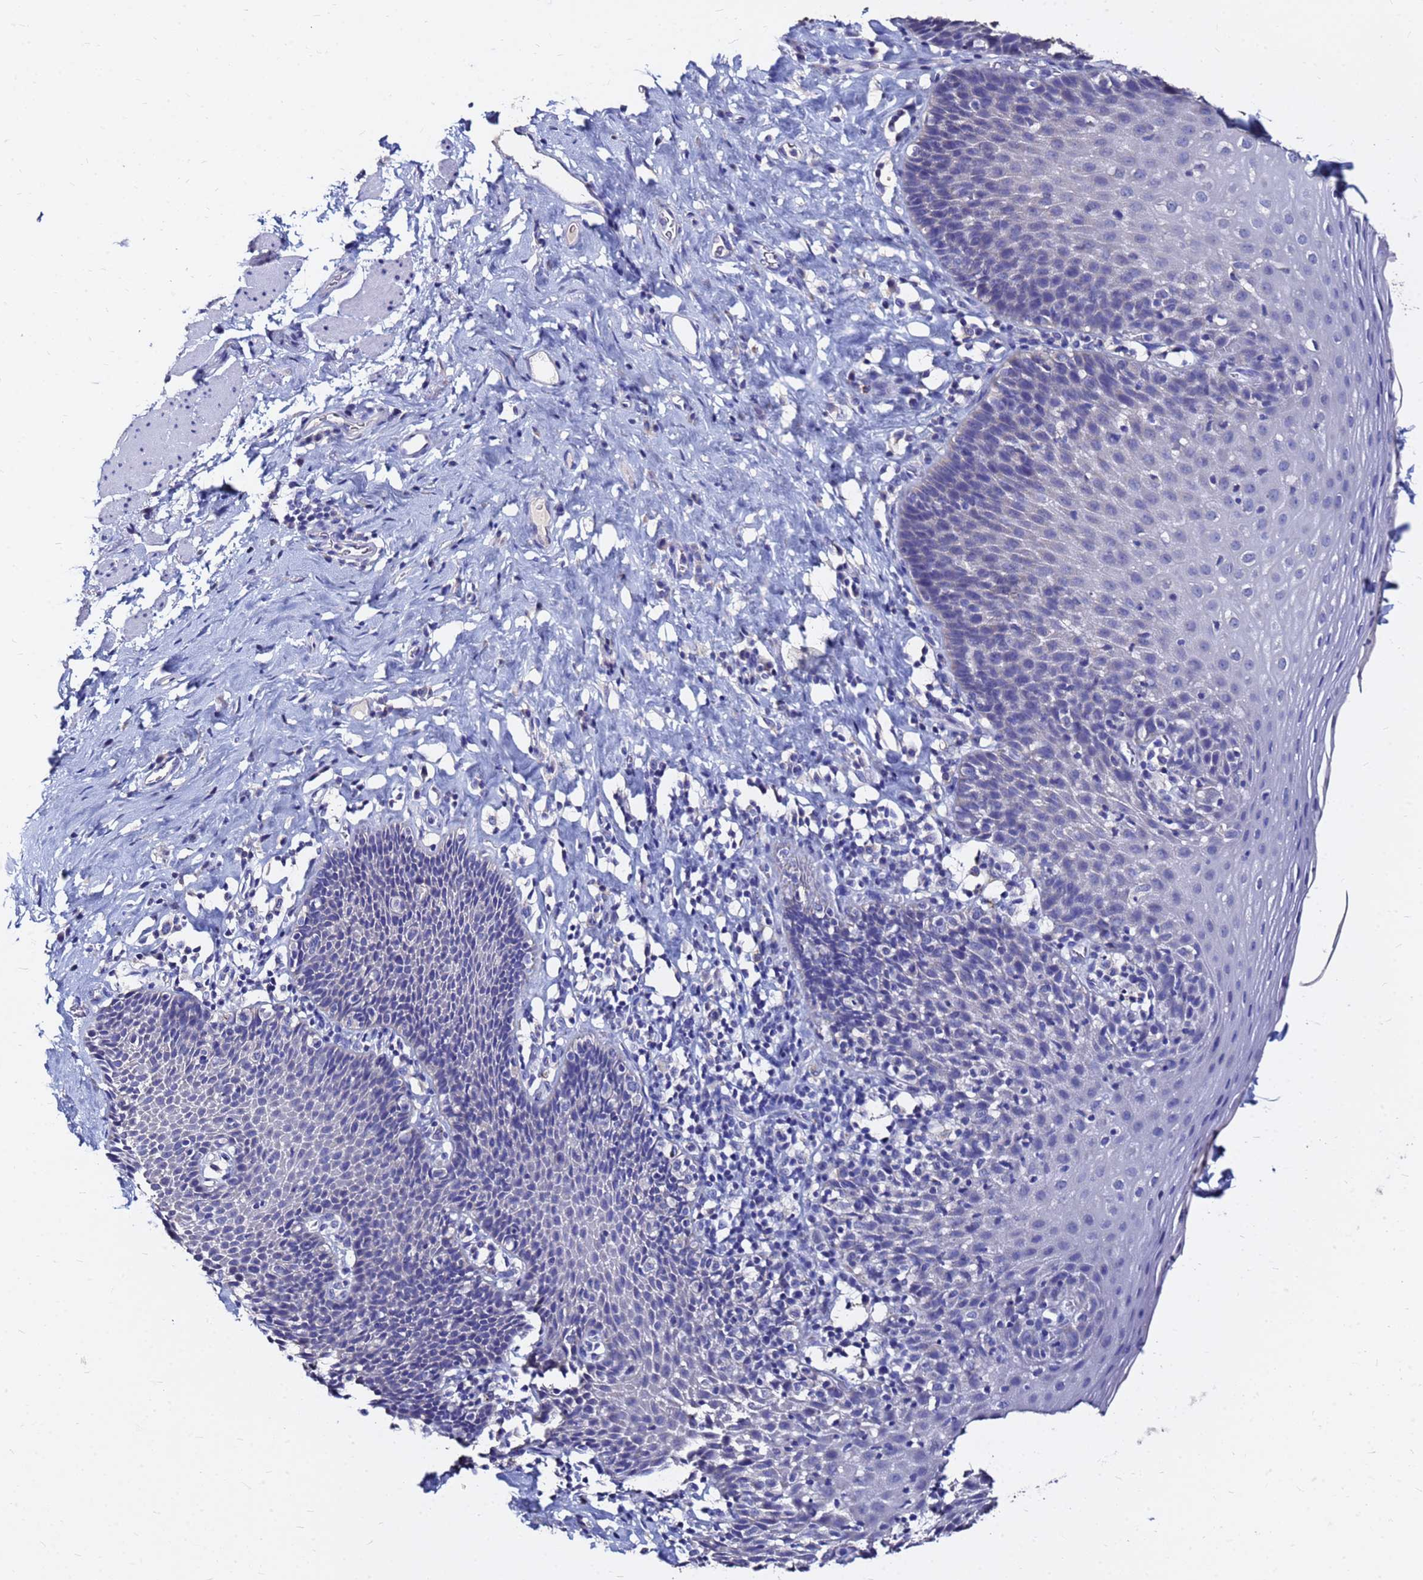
{"staining": {"intensity": "negative", "quantity": "none", "location": "none"}, "tissue": "esophagus", "cell_type": "Squamous epithelial cells", "image_type": "normal", "snomed": [{"axis": "morphology", "description": "Normal tissue, NOS"}, {"axis": "topography", "description": "Esophagus"}], "caption": "This is a histopathology image of immunohistochemistry (IHC) staining of benign esophagus, which shows no staining in squamous epithelial cells. Brightfield microscopy of IHC stained with DAB (3,3'-diaminobenzidine) (brown) and hematoxylin (blue), captured at high magnification.", "gene": "FAM183A", "patient": {"sex": "female", "age": 61}}